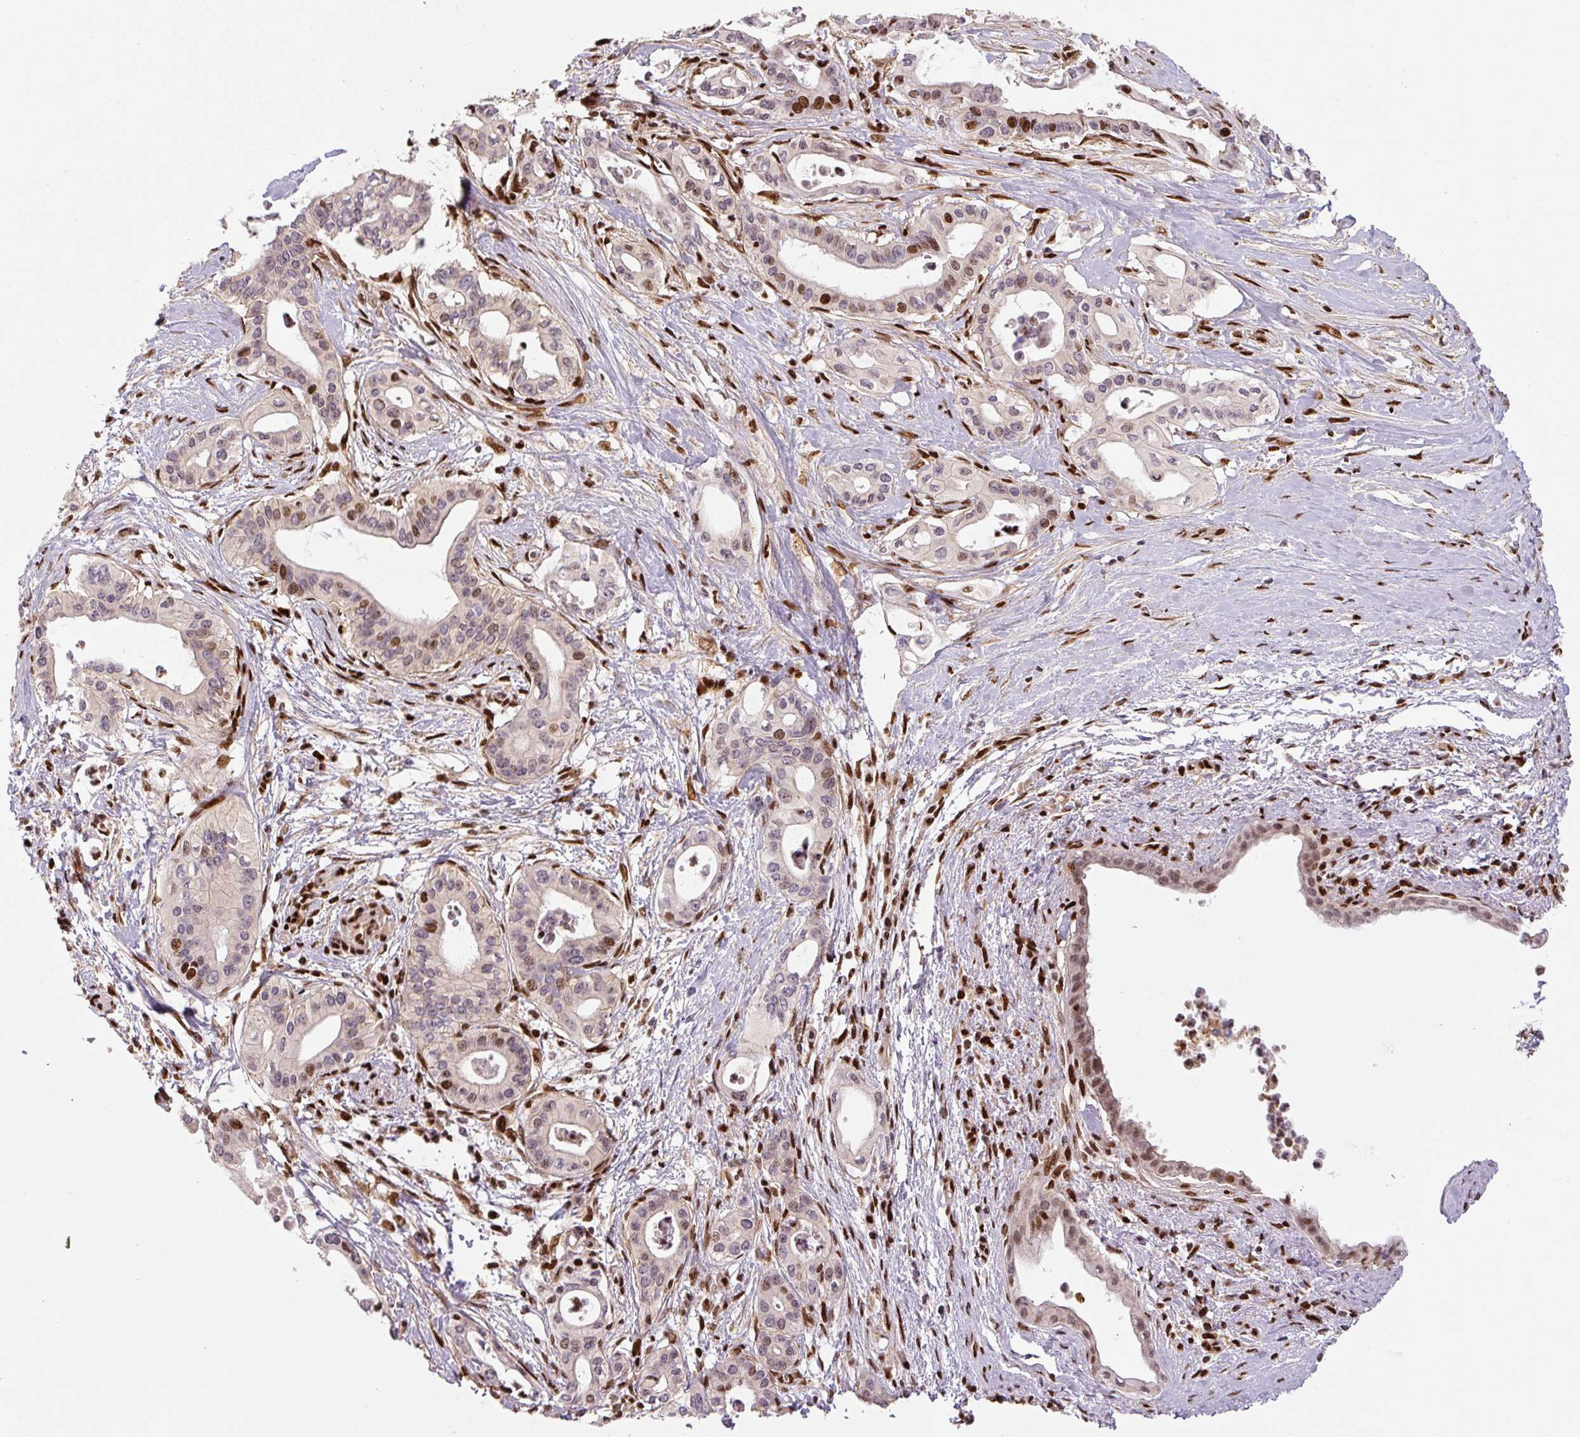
{"staining": {"intensity": "moderate", "quantity": "<25%", "location": "nuclear"}, "tissue": "pancreatic cancer", "cell_type": "Tumor cells", "image_type": "cancer", "snomed": [{"axis": "morphology", "description": "Adenocarcinoma, NOS"}, {"axis": "topography", "description": "Pancreas"}], "caption": "Brown immunohistochemical staining in human pancreatic cancer shows moderate nuclear staining in approximately <25% of tumor cells.", "gene": "PYDC2", "patient": {"sex": "female", "age": 77}}